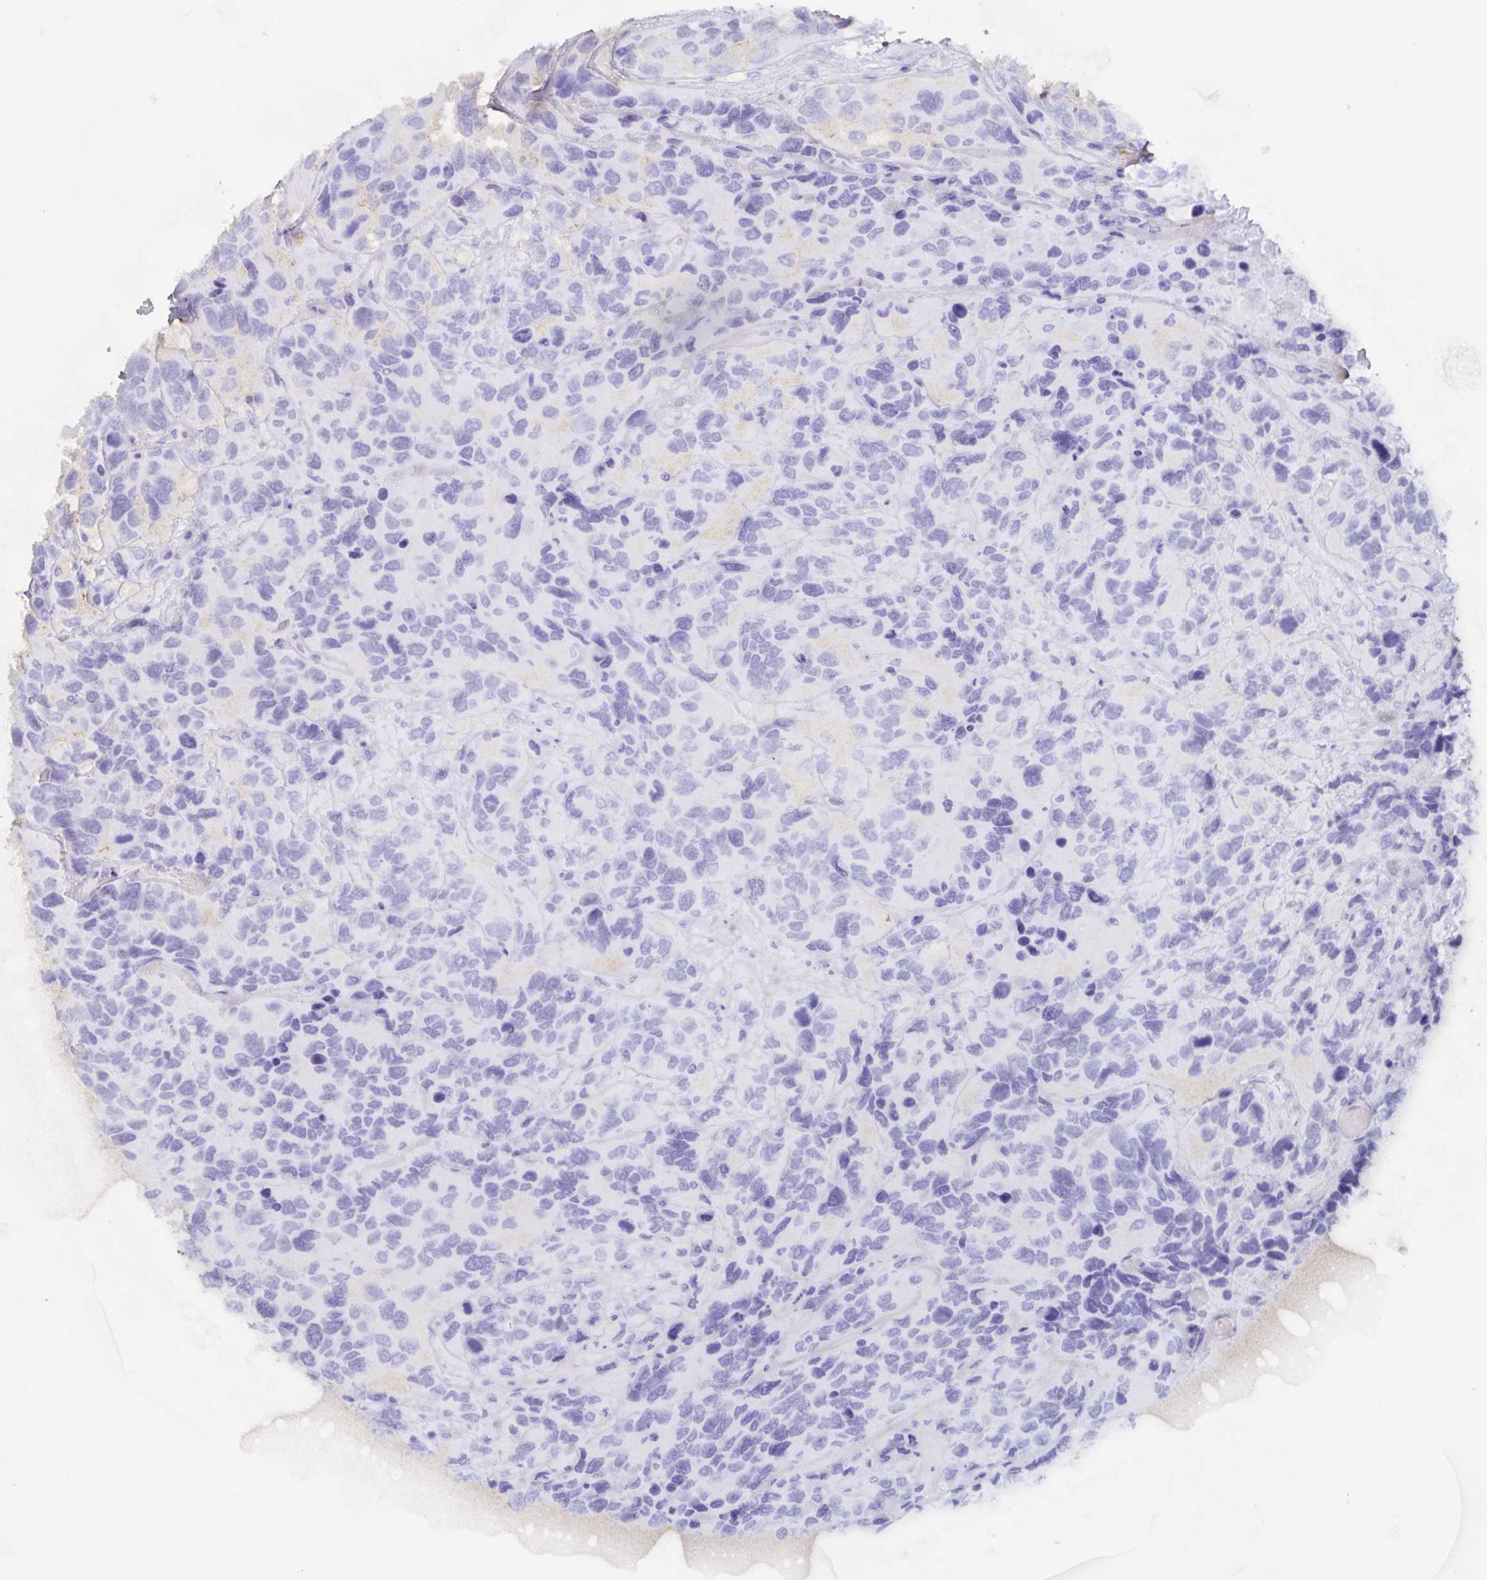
{"staining": {"intensity": "negative", "quantity": "none", "location": "none"}, "tissue": "urothelial cancer", "cell_type": "Tumor cells", "image_type": "cancer", "snomed": [{"axis": "morphology", "description": "Urothelial carcinoma, High grade"}, {"axis": "topography", "description": "Urinary bladder"}], "caption": "The immunohistochemistry photomicrograph has no significant expression in tumor cells of urothelial cancer tissue.", "gene": "AGFG2", "patient": {"sex": "female", "age": 70}}